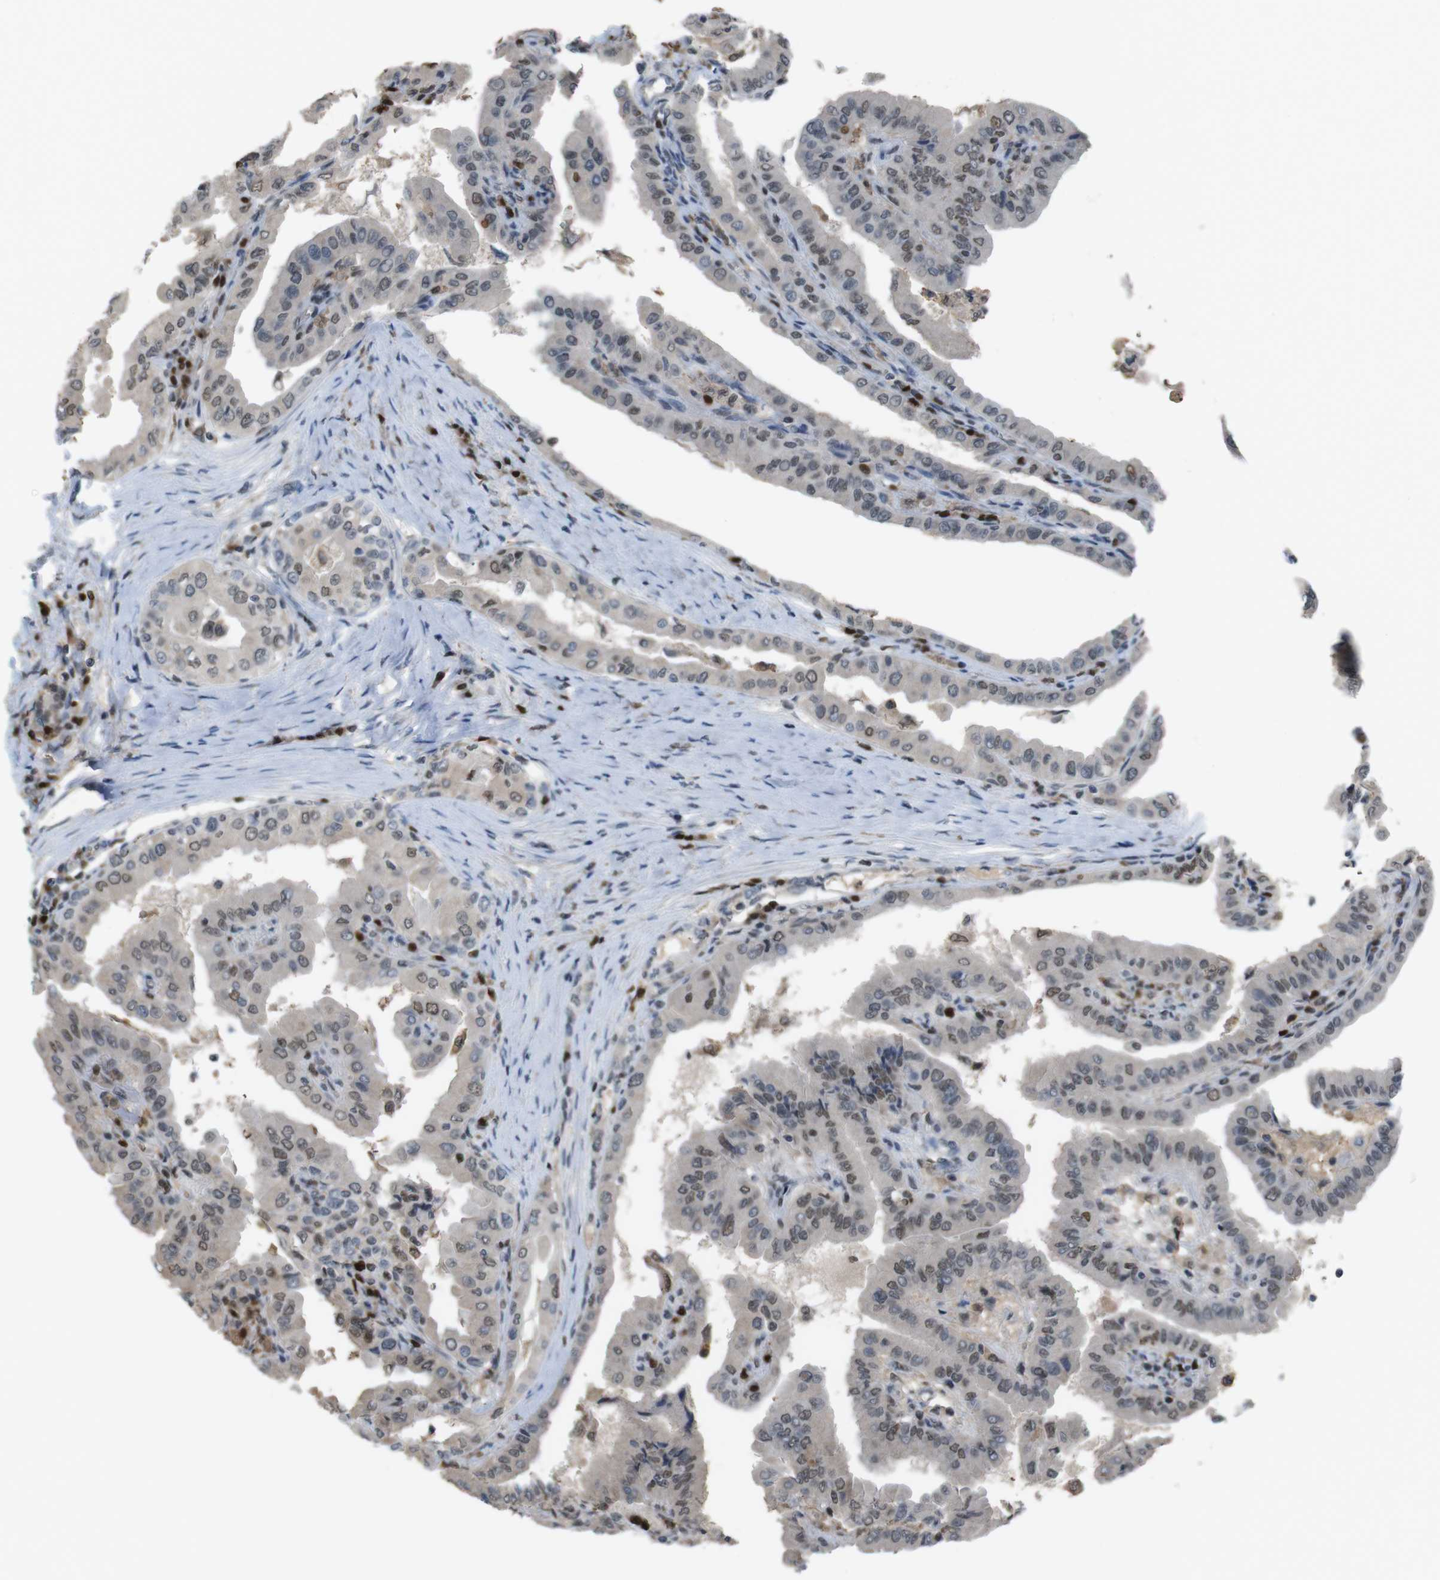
{"staining": {"intensity": "weak", "quantity": ">75%", "location": "nuclear"}, "tissue": "thyroid cancer", "cell_type": "Tumor cells", "image_type": "cancer", "snomed": [{"axis": "morphology", "description": "Papillary adenocarcinoma, NOS"}, {"axis": "topography", "description": "Thyroid gland"}], "caption": "Immunohistochemical staining of thyroid cancer displays low levels of weak nuclear protein positivity in approximately >75% of tumor cells.", "gene": "SUB1", "patient": {"sex": "male", "age": 33}}